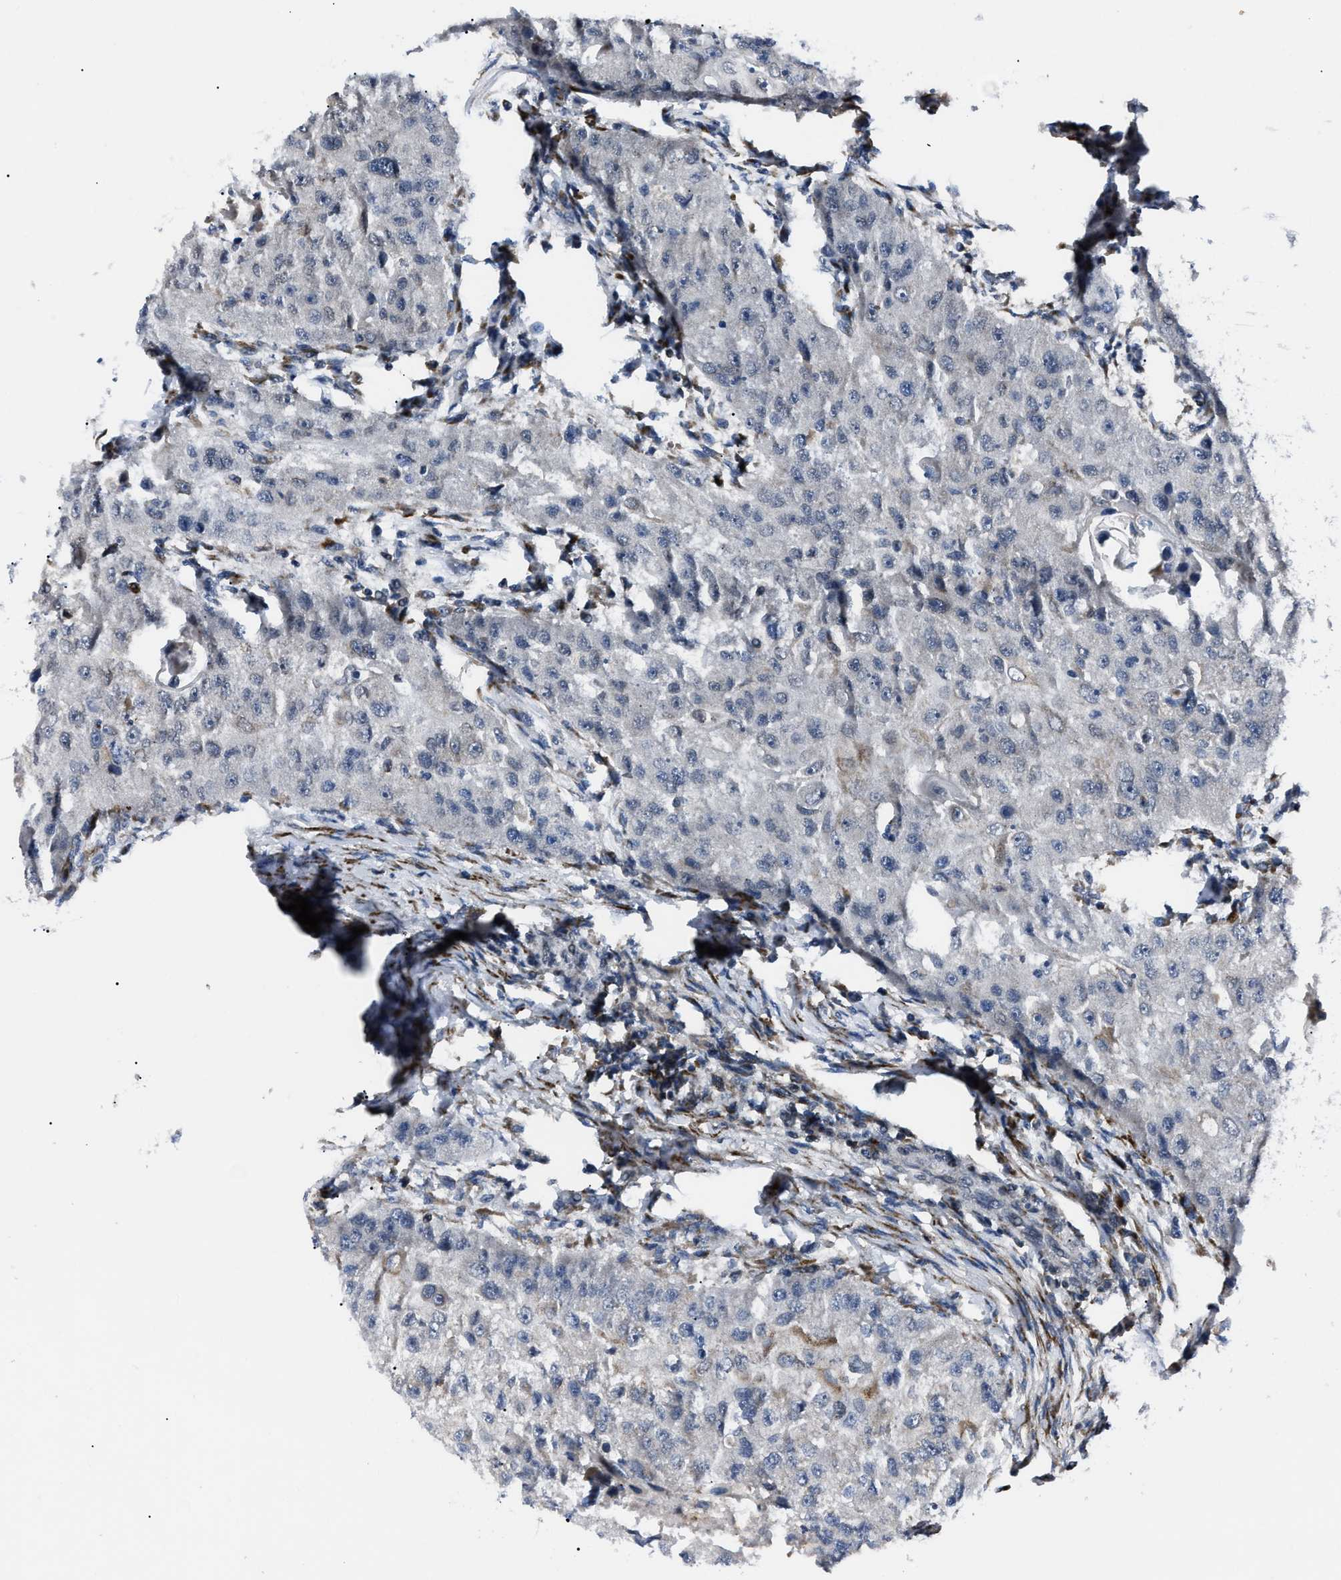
{"staining": {"intensity": "negative", "quantity": "none", "location": "none"}, "tissue": "head and neck cancer", "cell_type": "Tumor cells", "image_type": "cancer", "snomed": [{"axis": "morphology", "description": "Normal tissue, NOS"}, {"axis": "morphology", "description": "Squamous cell carcinoma, NOS"}, {"axis": "topography", "description": "Skeletal muscle"}, {"axis": "topography", "description": "Head-Neck"}], "caption": "DAB (3,3'-diaminobenzidine) immunohistochemical staining of human head and neck cancer displays no significant positivity in tumor cells.", "gene": "LRRC14", "patient": {"sex": "male", "age": 51}}